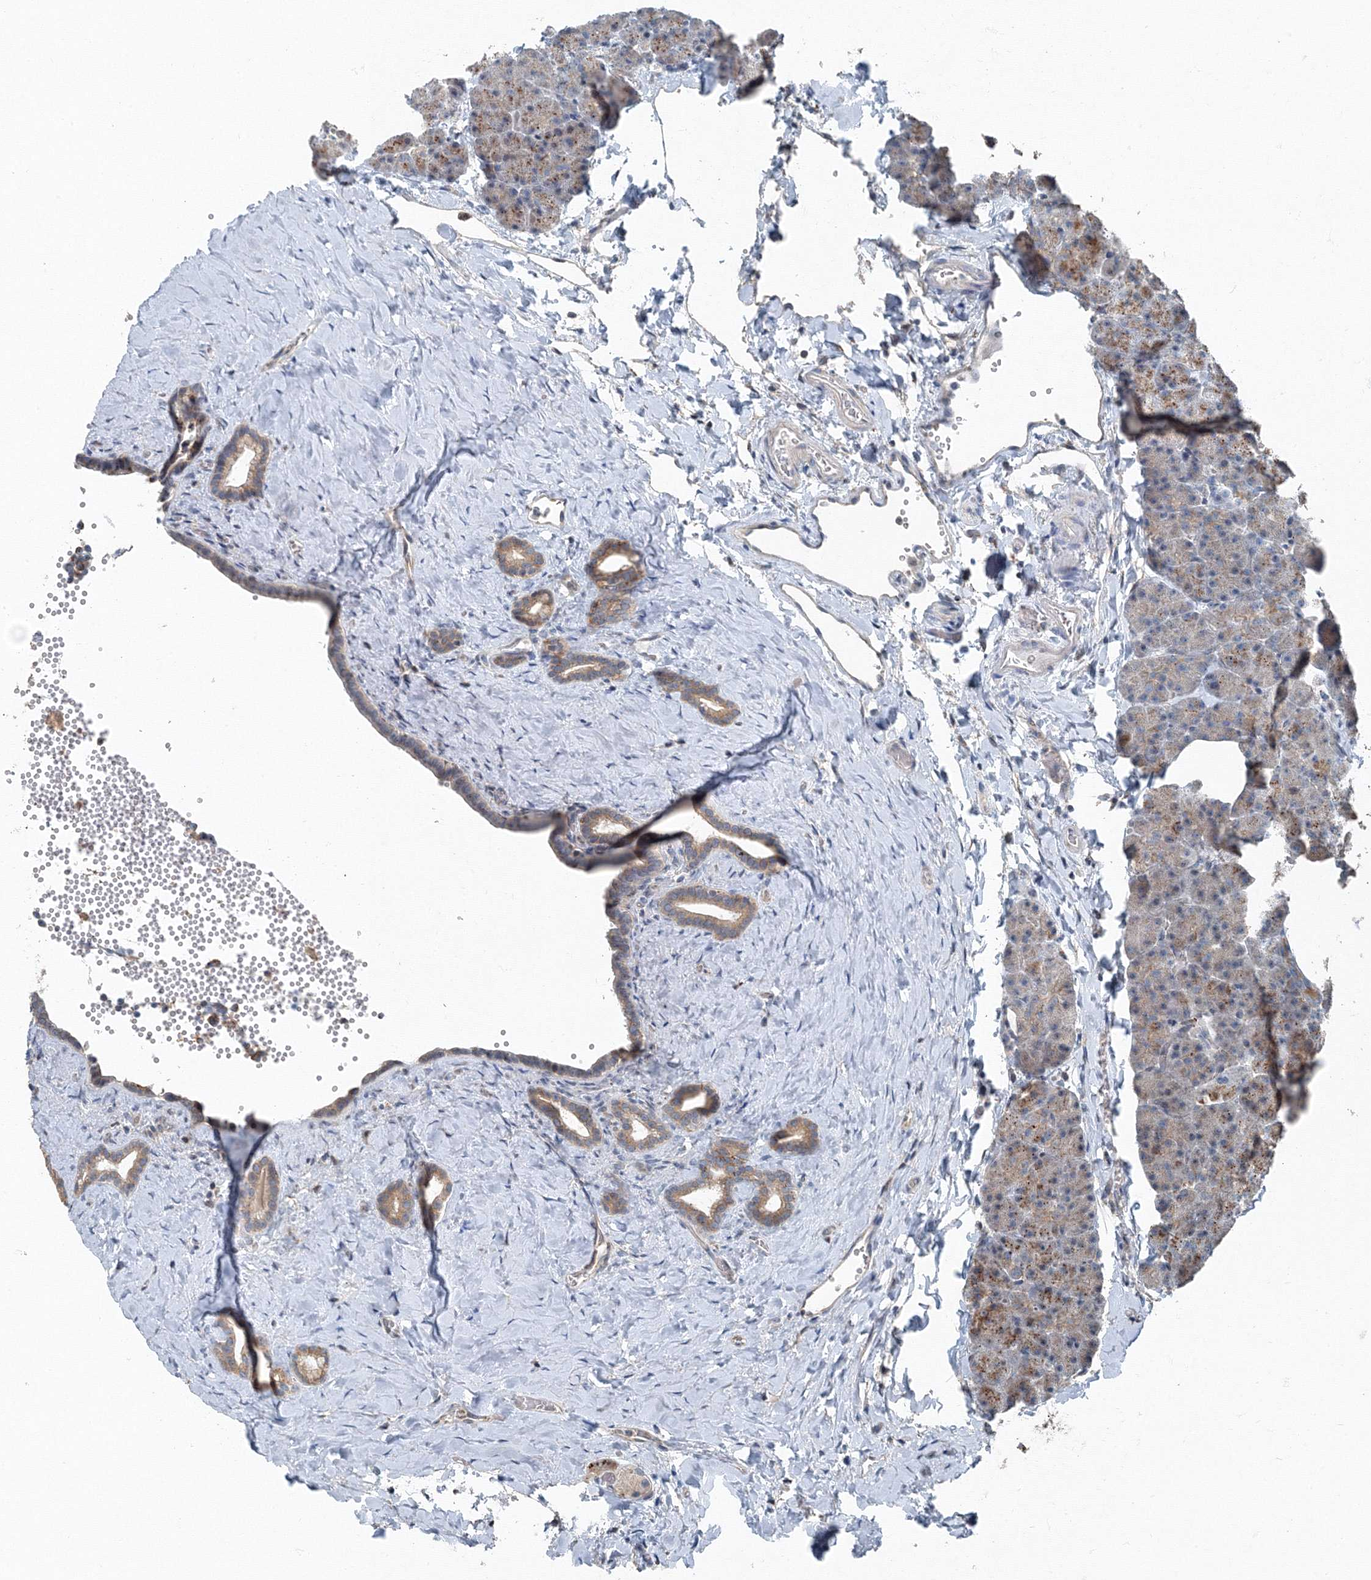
{"staining": {"intensity": "moderate", "quantity": "25%-75%", "location": "cytoplasmic/membranous"}, "tissue": "pancreas", "cell_type": "Exocrine glandular cells", "image_type": "normal", "snomed": [{"axis": "morphology", "description": "Normal tissue, NOS"}, {"axis": "morphology", "description": "Carcinoid, malignant, NOS"}, {"axis": "topography", "description": "Pancreas"}], "caption": "Approximately 25%-75% of exocrine glandular cells in unremarkable human pancreas show moderate cytoplasmic/membranous protein staining as visualized by brown immunohistochemical staining.", "gene": "AASDH", "patient": {"sex": "female", "age": 35}}